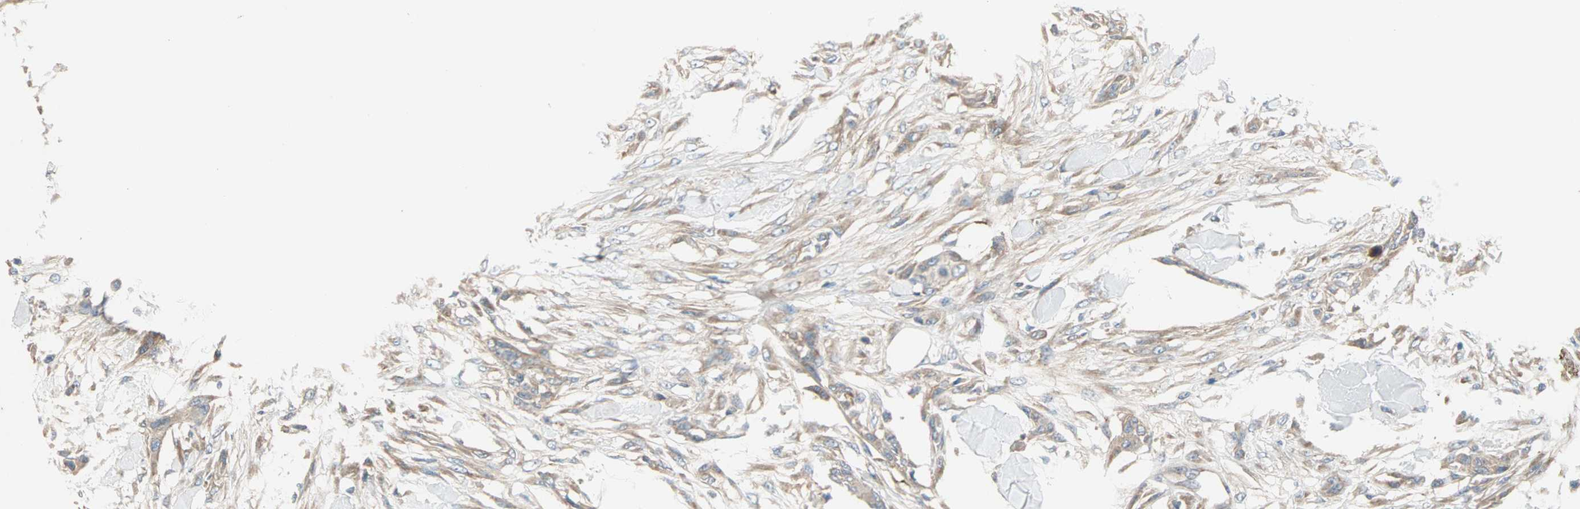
{"staining": {"intensity": "weak", "quantity": ">75%", "location": "cytoplasmic/membranous"}, "tissue": "skin cancer", "cell_type": "Tumor cells", "image_type": "cancer", "snomed": [{"axis": "morphology", "description": "Squamous cell carcinoma, NOS"}, {"axis": "topography", "description": "Skin"}], "caption": "Human skin squamous cell carcinoma stained with a brown dye shows weak cytoplasmic/membranous positive staining in about >75% of tumor cells.", "gene": "PDE8A", "patient": {"sex": "female", "age": 59}}